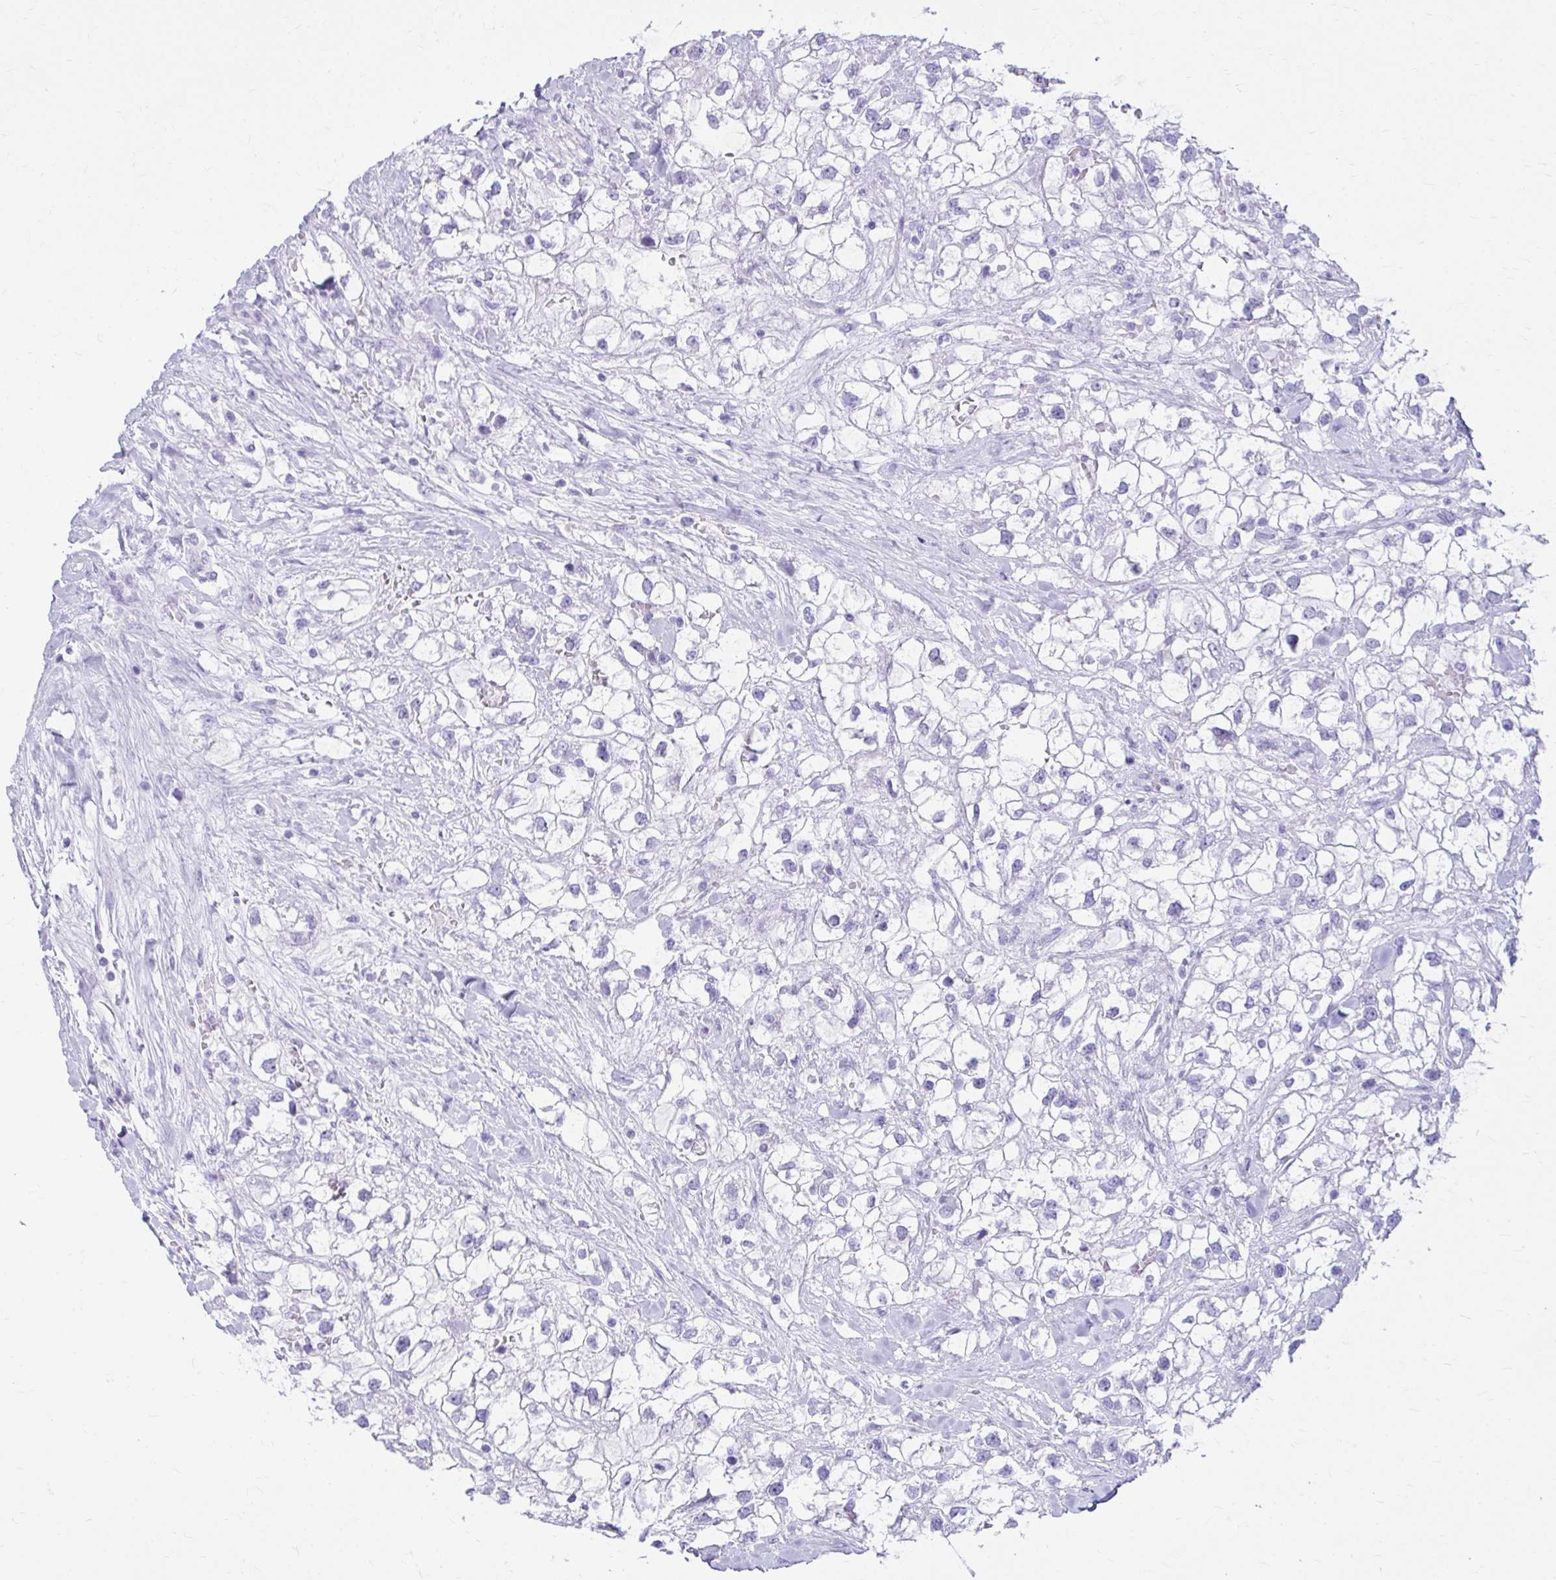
{"staining": {"intensity": "negative", "quantity": "none", "location": "none"}, "tissue": "renal cancer", "cell_type": "Tumor cells", "image_type": "cancer", "snomed": [{"axis": "morphology", "description": "Adenocarcinoma, NOS"}, {"axis": "topography", "description": "Kidney"}], "caption": "Micrograph shows no significant protein expression in tumor cells of renal cancer.", "gene": "ATP4B", "patient": {"sex": "male", "age": 59}}